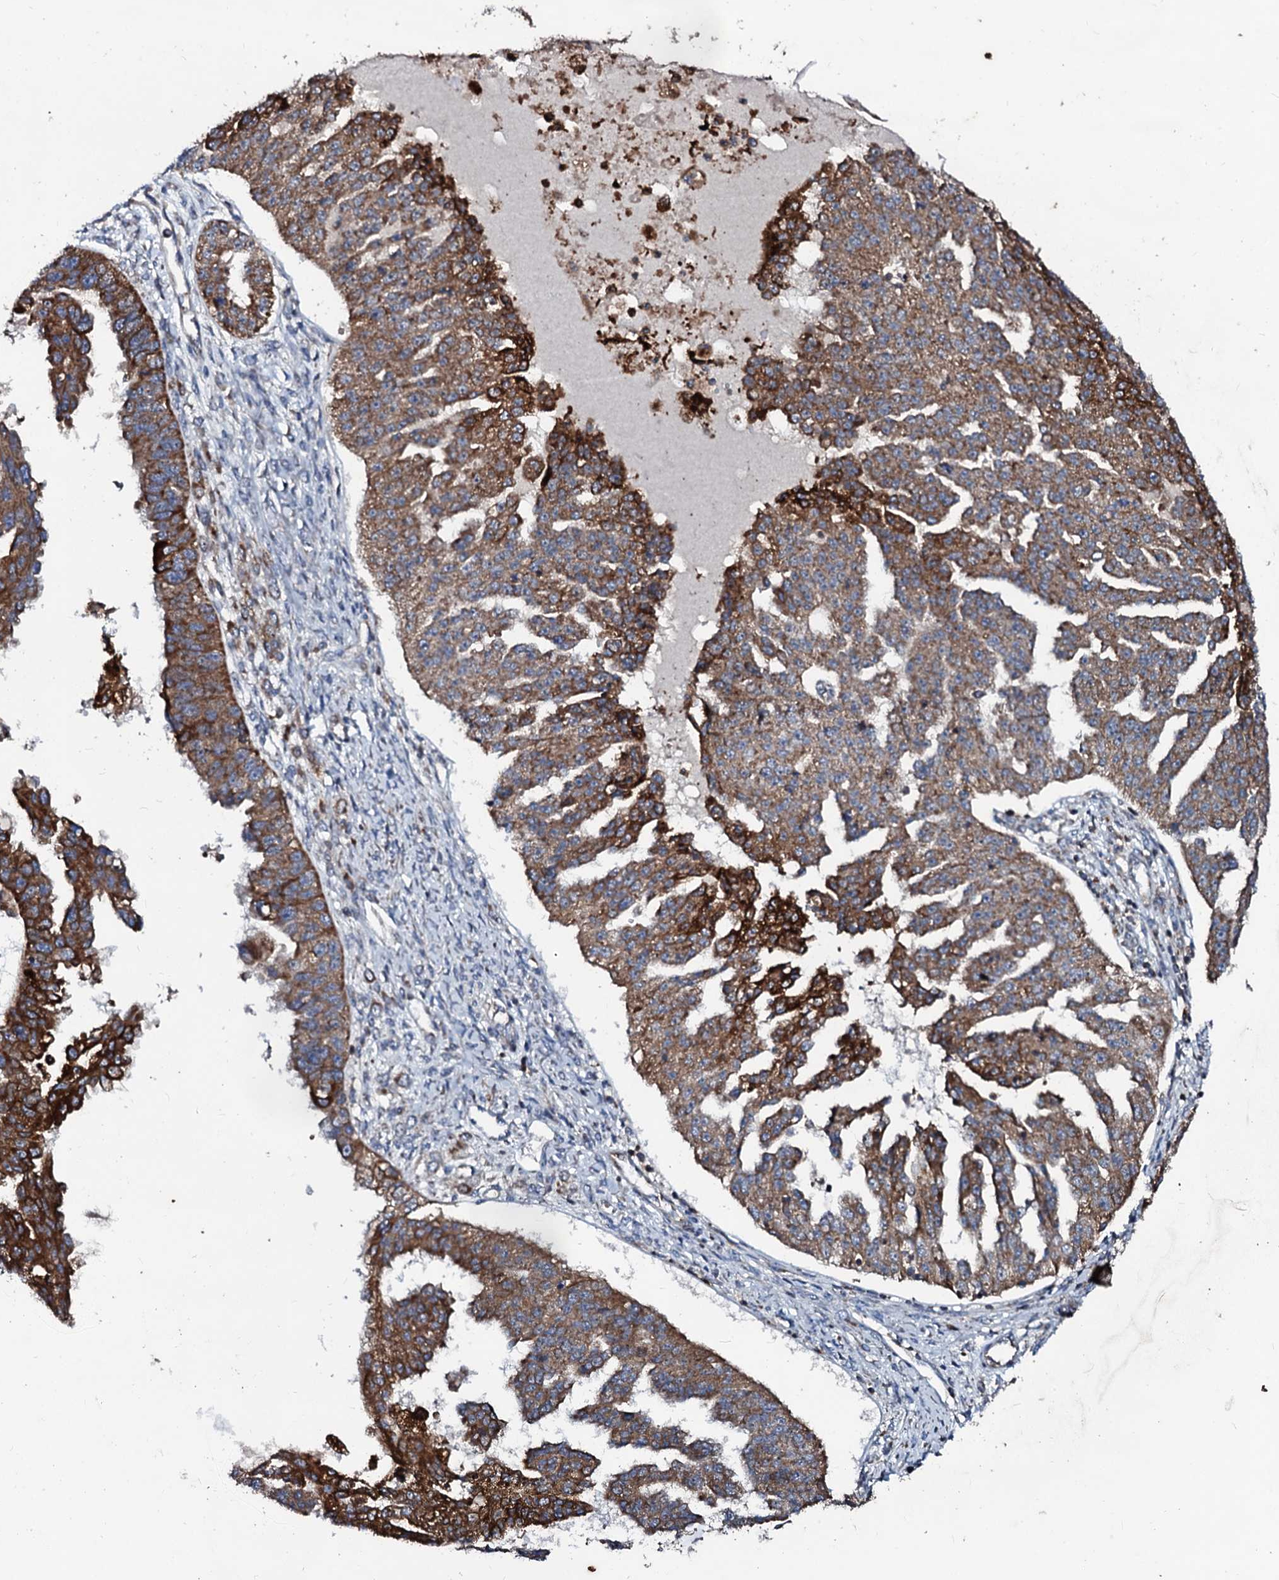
{"staining": {"intensity": "strong", "quantity": ">75%", "location": "cytoplasmic/membranous"}, "tissue": "ovarian cancer", "cell_type": "Tumor cells", "image_type": "cancer", "snomed": [{"axis": "morphology", "description": "Cystadenocarcinoma, serous, NOS"}, {"axis": "topography", "description": "Ovary"}], "caption": "A high-resolution image shows immunohistochemistry staining of serous cystadenocarcinoma (ovarian), which displays strong cytoplasmic/membranous staining in about >75% of tumor cells.", "gene": "SDHAF2", "patient": {"sex": "female", "age": 58}}